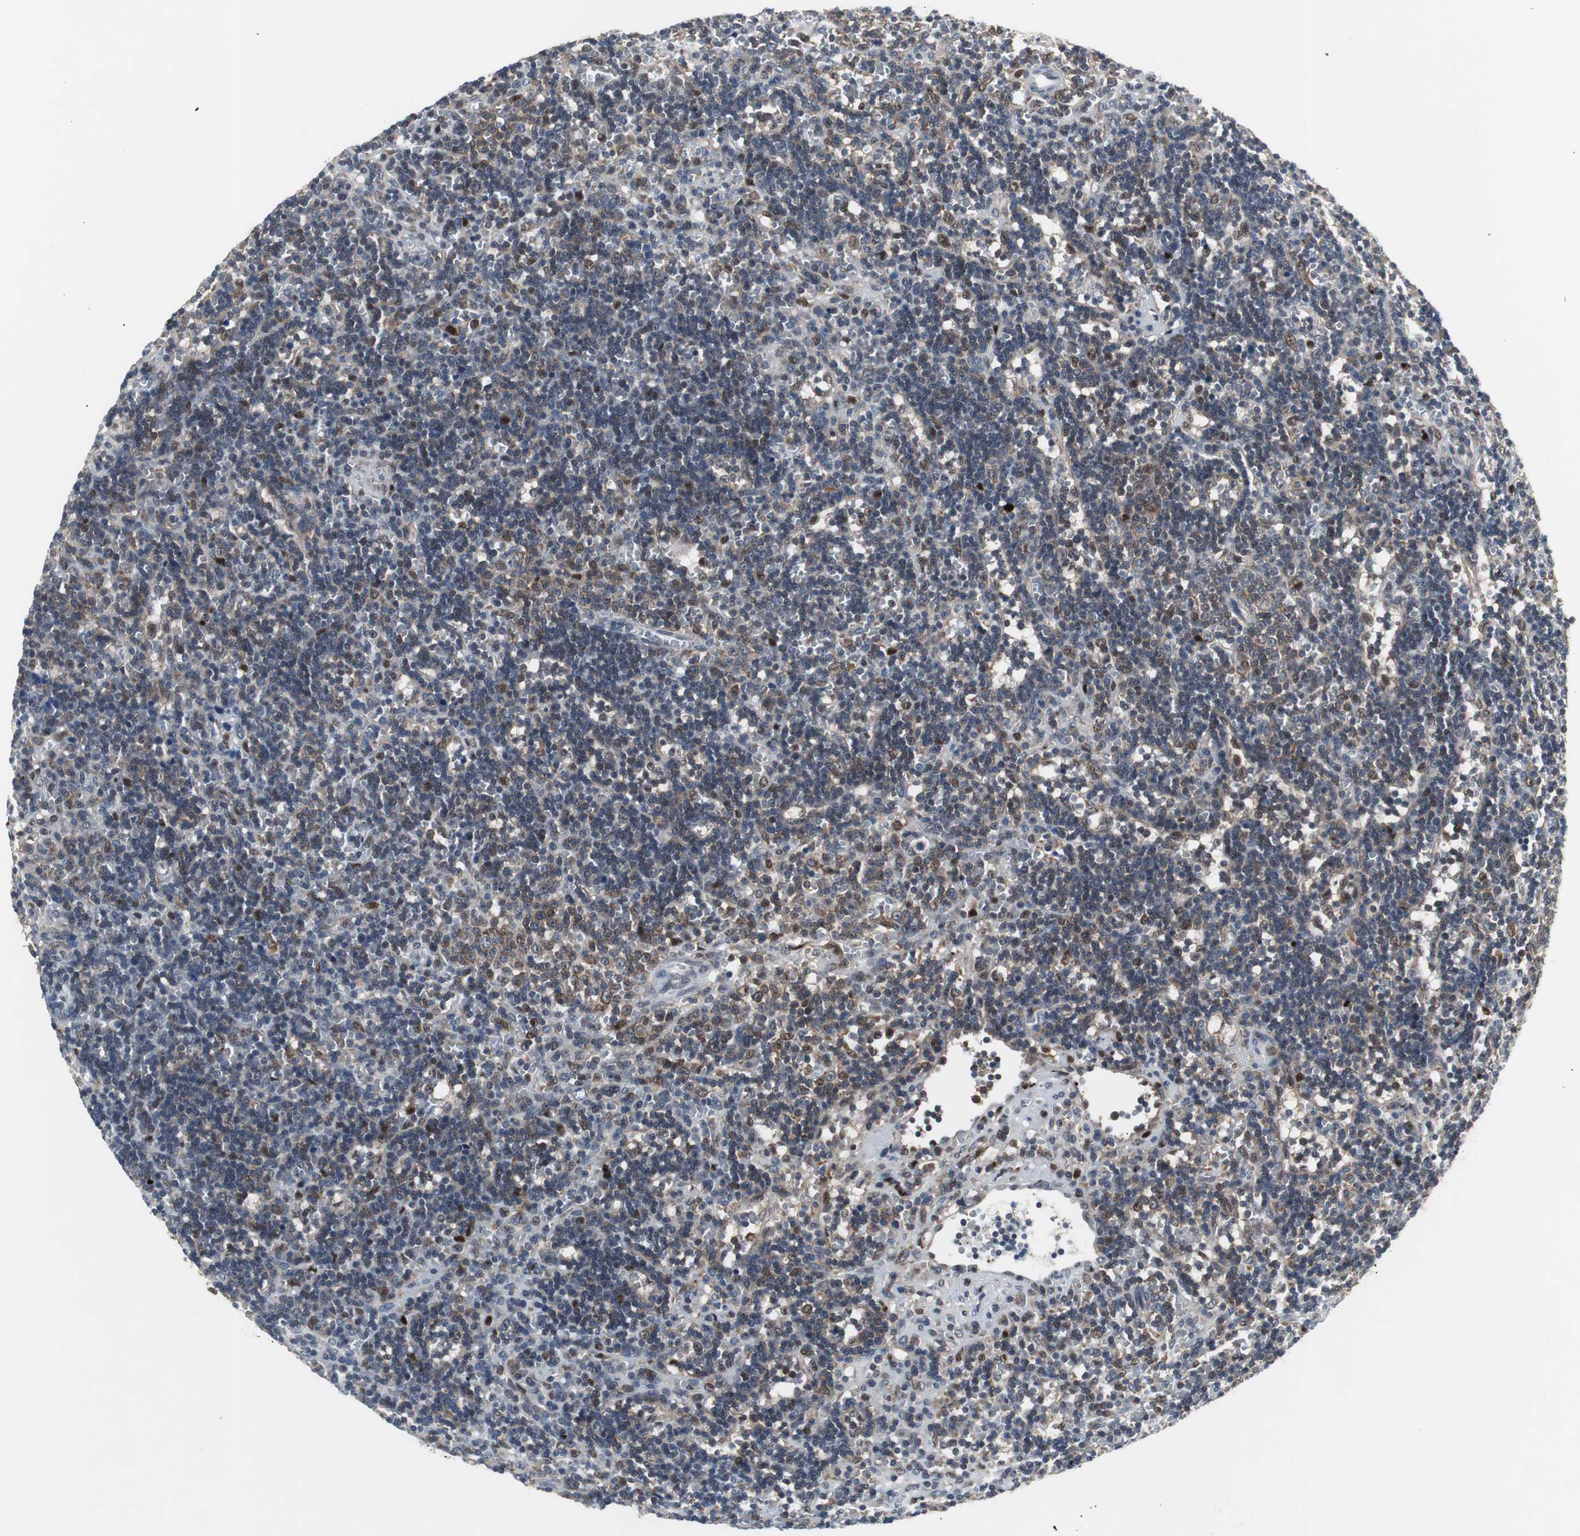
{"staining": {"intensity": "weak", "quantity": "<25%", "location": "cytoplasmic/membranous"}, "tissue": "lymphoma", "cell_type": "Tumor cells", "image_type": "cancer", "snomed": [{"axis": "morphology", "description": "Malignant lymphoma, non-Hodgkin's type, Low grade"}, {"axis": "topography", "description": "Spleen"}], "caption": "An immunohistochemistry photomicrograph of lymphoma is shown. There is no staining in tumor cells of lymphoma.", "gene": "GRK2", "patient": {"sex": "male", "age": 60}}